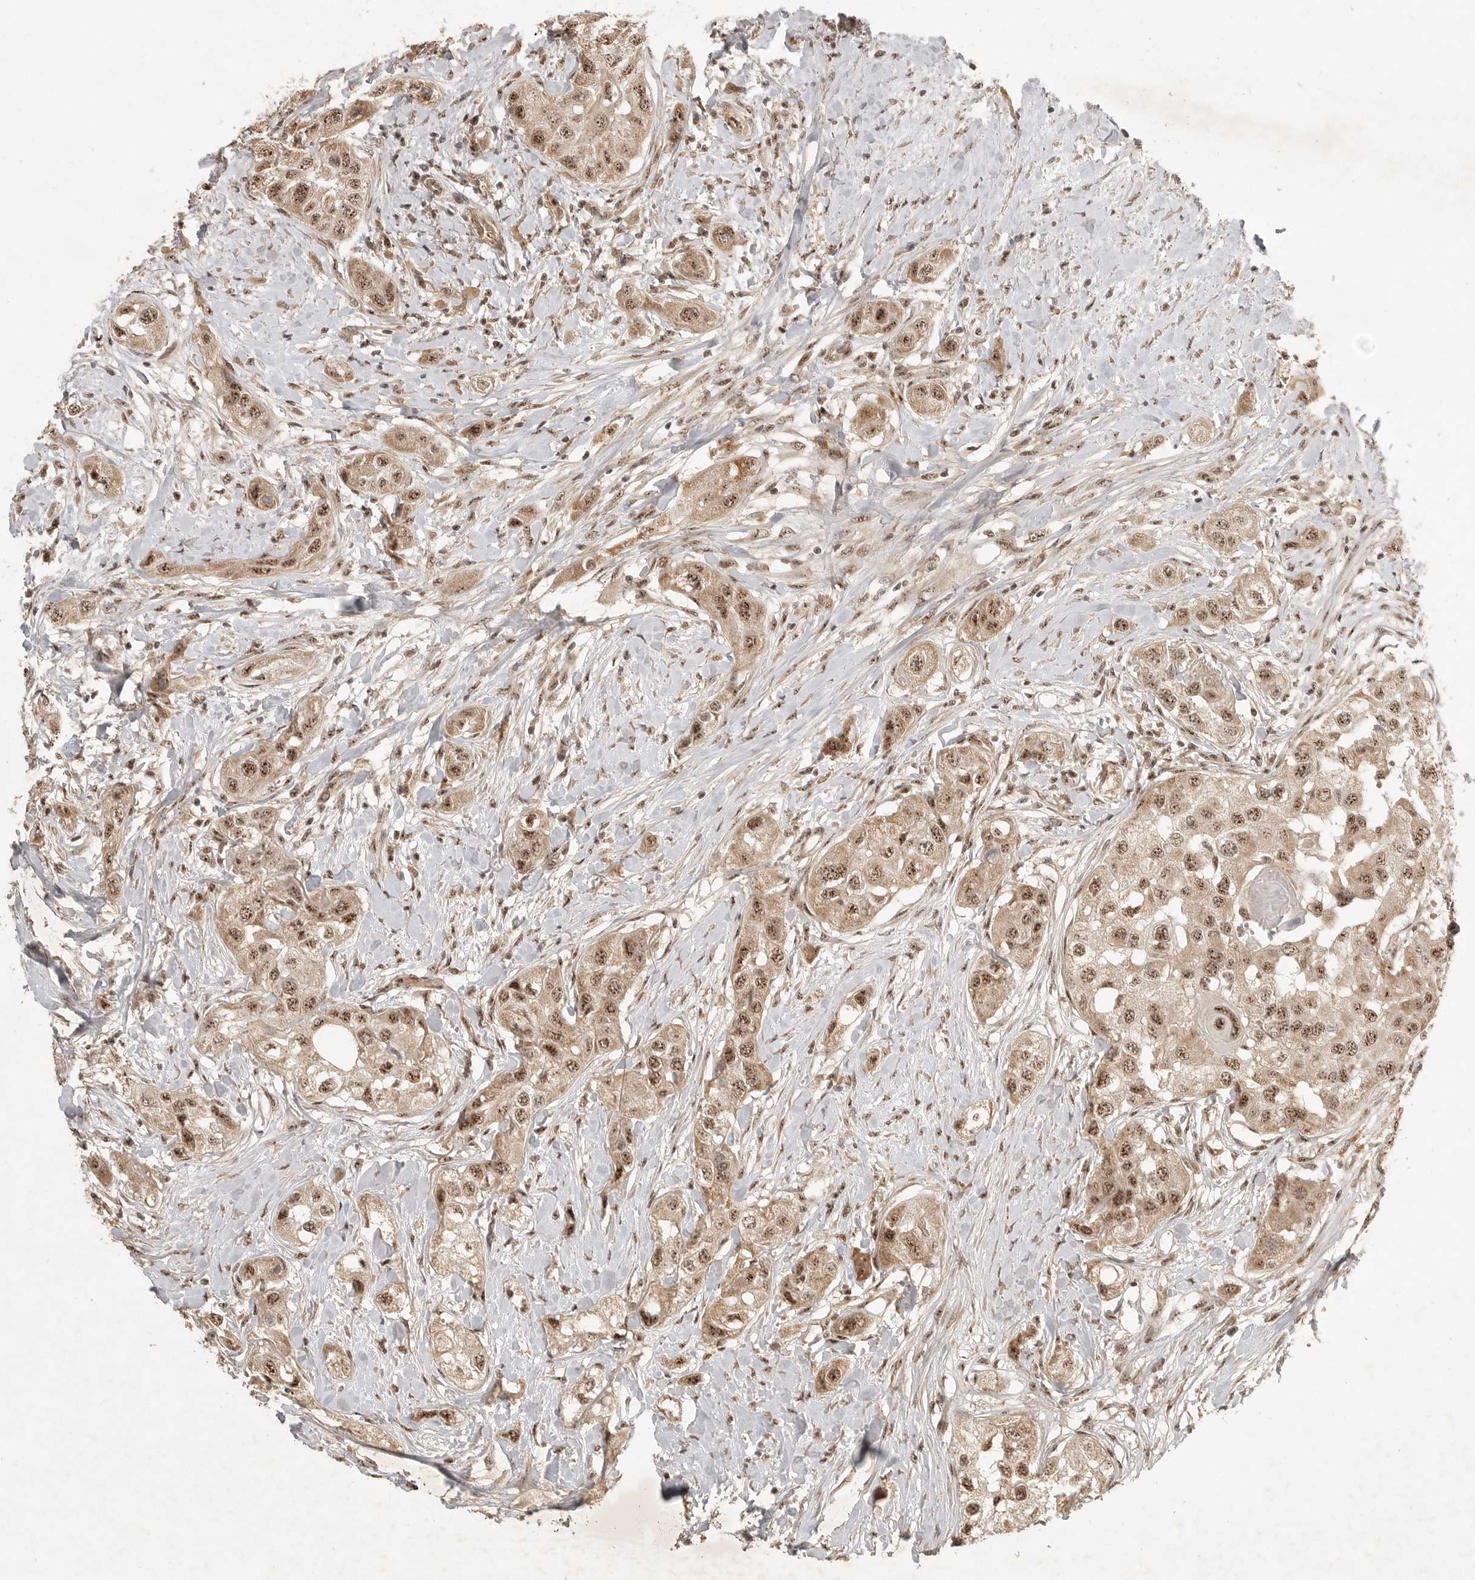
{"staining": {"intensity": "strong", "quantity": ">75%", "location": "cytoplasmic/membranous,nuclear"}, "tissue": "head and neck cancer", "cell_type": "Tumor cells", "image_type": "cancer", "snomed": [{"axis": "morphology", "description": "Normal tissue, NOS"}, {"axis": "morphology", "description": "Squamous cell carcinoma, NOS"}, {"axis": "topography", "description": "Skeletal muscle"}, {"axis": "topography", "description": "Head-Neck"}], "caption": "This micrograph exhibits immunohistochemistry (IHC) staining of human head and neck squamous cell carcinoma, with high strong cytoplasmic/membranous and nuclear staining in approximately >75% of tumor cells.", "gene": "POMP", "patient": {"sex": "male", "age": 51}}